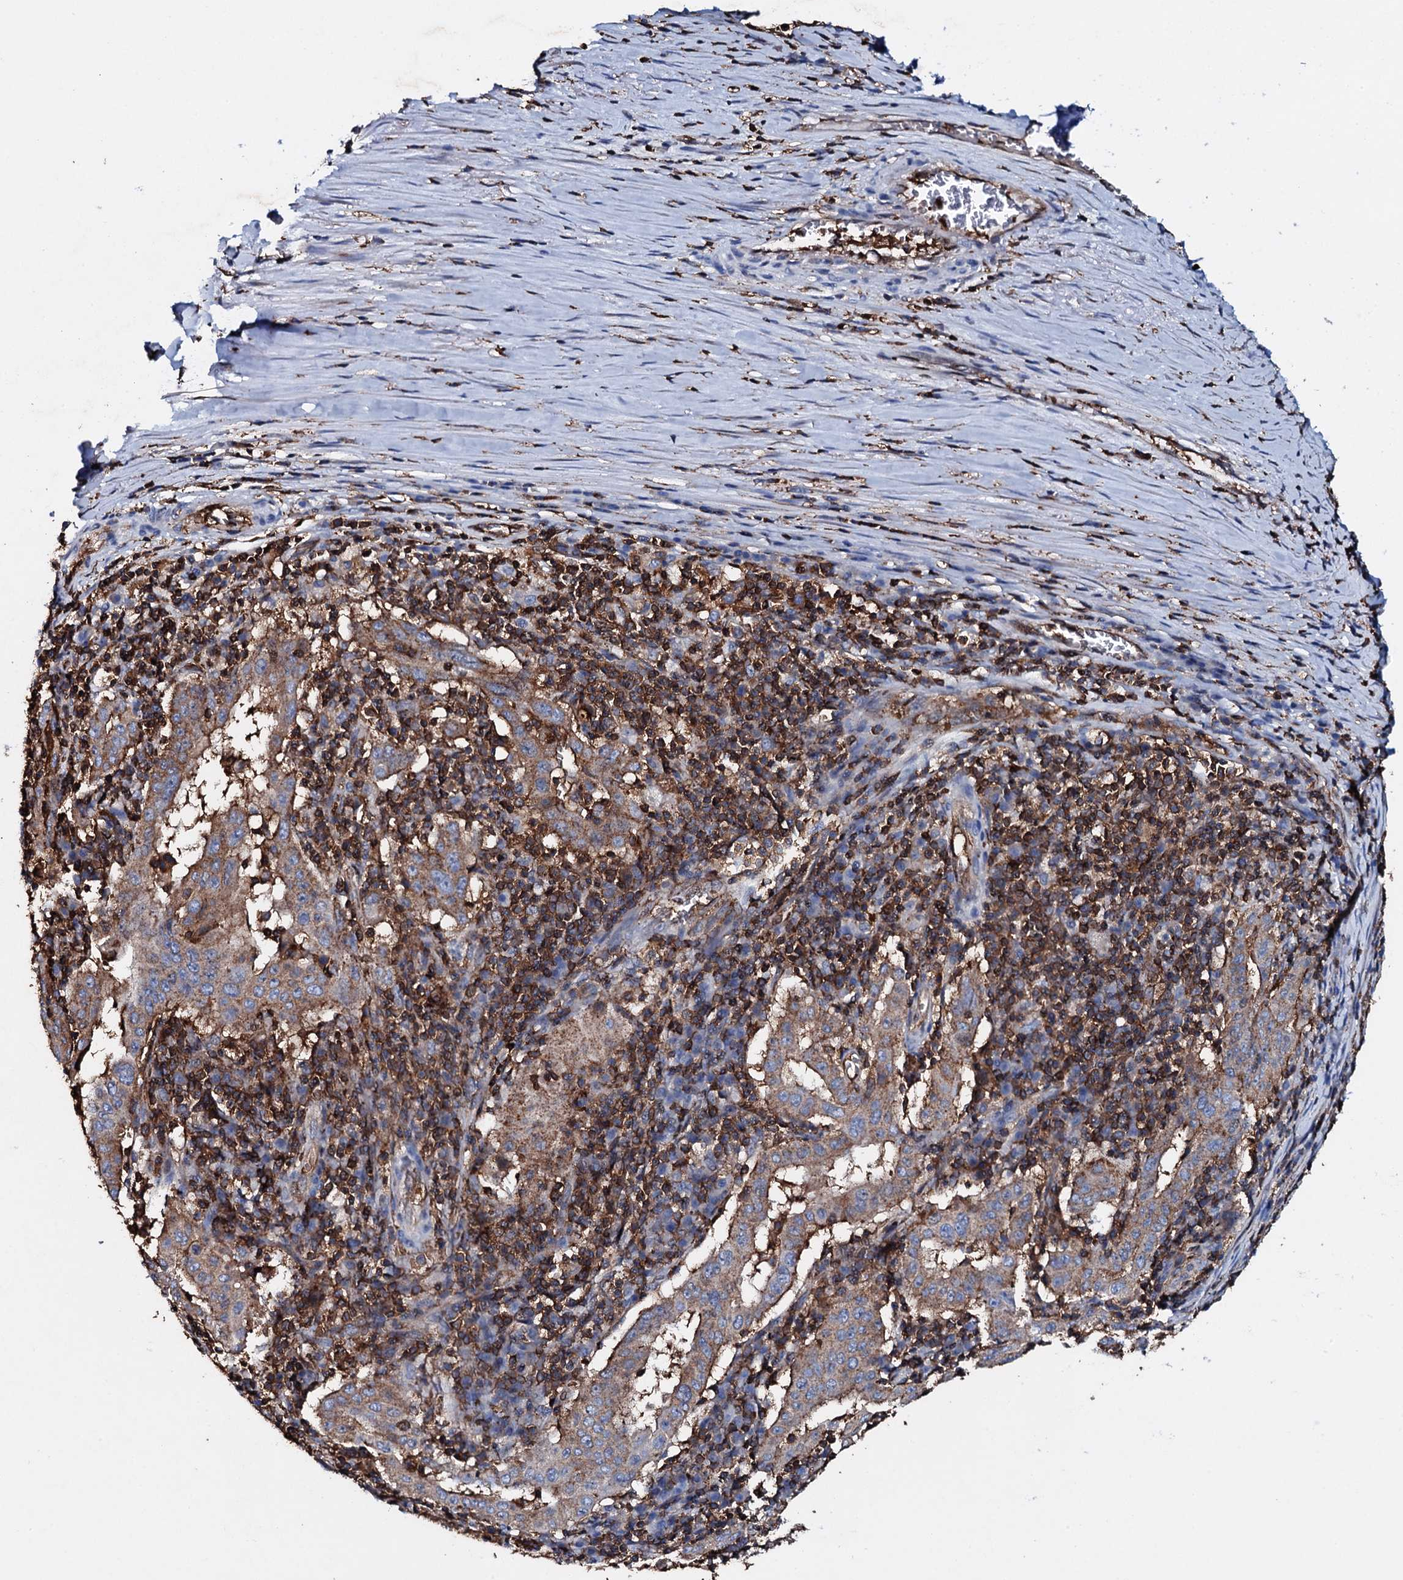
{"staining": {"intensity": "moderate", "quantity": ">75%", "location": "cytoplasmic/membranous"}, "tissue": "pancreatic cancer", "cell_type": "Tumor cells", "image_type": "cancer", "snomed": [{"axis": "morphology", "description": "Adenocarcinoma, NOS"}, {"axis": "topography", "description": "Pancreas"}], "caption": "Moderate cytoplasmic/membranous expression is seen in about >75% of tumor cells in adenocarcinoma (pancreatic). The staining is performed using DAB brown chromogen to label protein expression. The nuclei are counter-stained blue using hematoxylin.", "gene": "MS4A4E", "patient": {"sex": "male", "age": 63}}